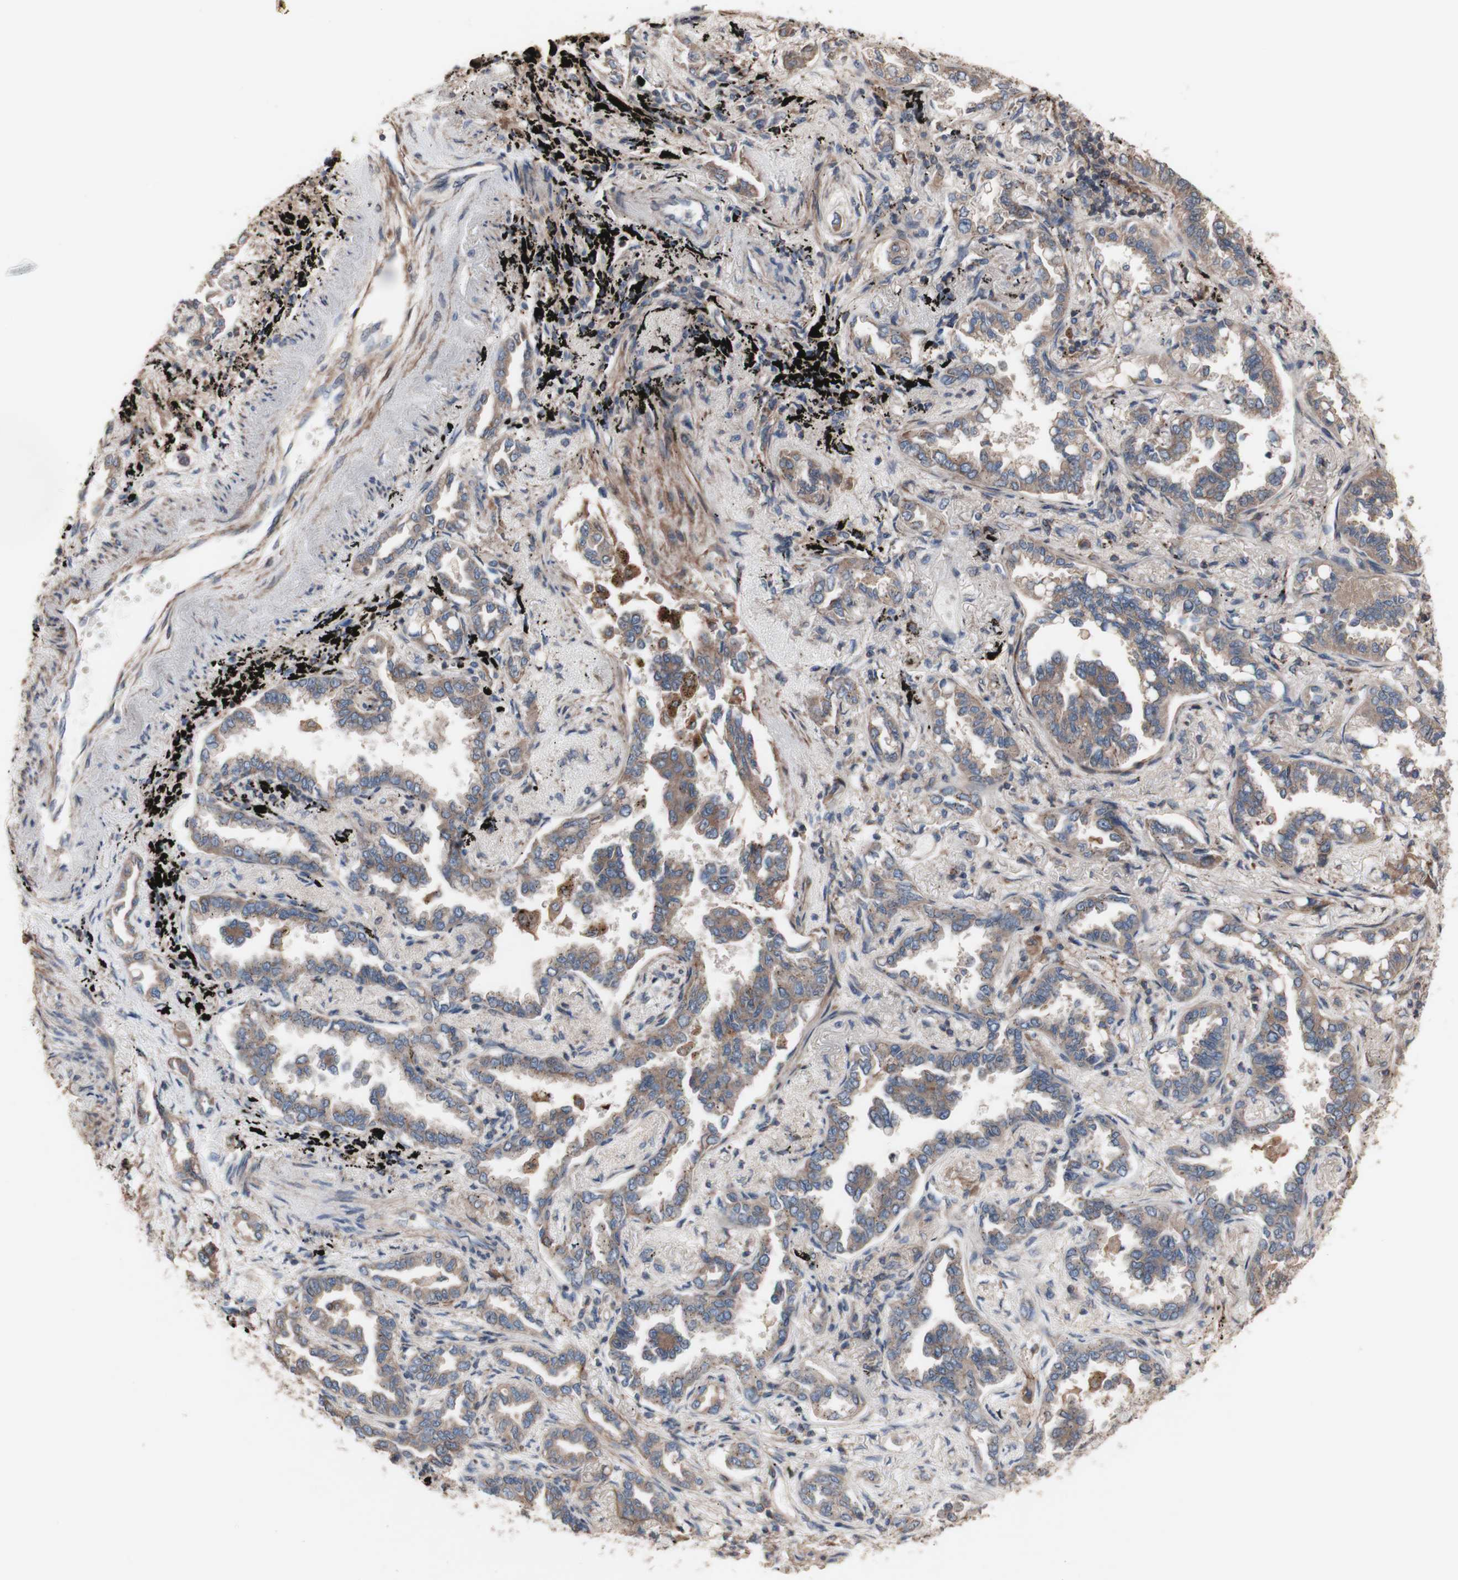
{"staining": {"intensity": "moderate", "quantity": ">75%", "location": "cytoplasmic/membranous"}, "tissue": "lung cancer", "cell_type": "Tumor cells", "image_type": "cancer", "snomed": [{"axis": "morphology", "description": "Normal tissue, NOS"}, {"axis": "morphology", "description": "Adenocarcinoma, NOS"}, {"axis": "topography", "description": "Lung"}], "caption": "Tumor cells exhibit medium levels of moderate cytoplasmic/membranous staining in approximately >75% of cells in lung adenocarcinoma.", "gene": "COPB1", "patient": {"sex": "male", "age": 59}}